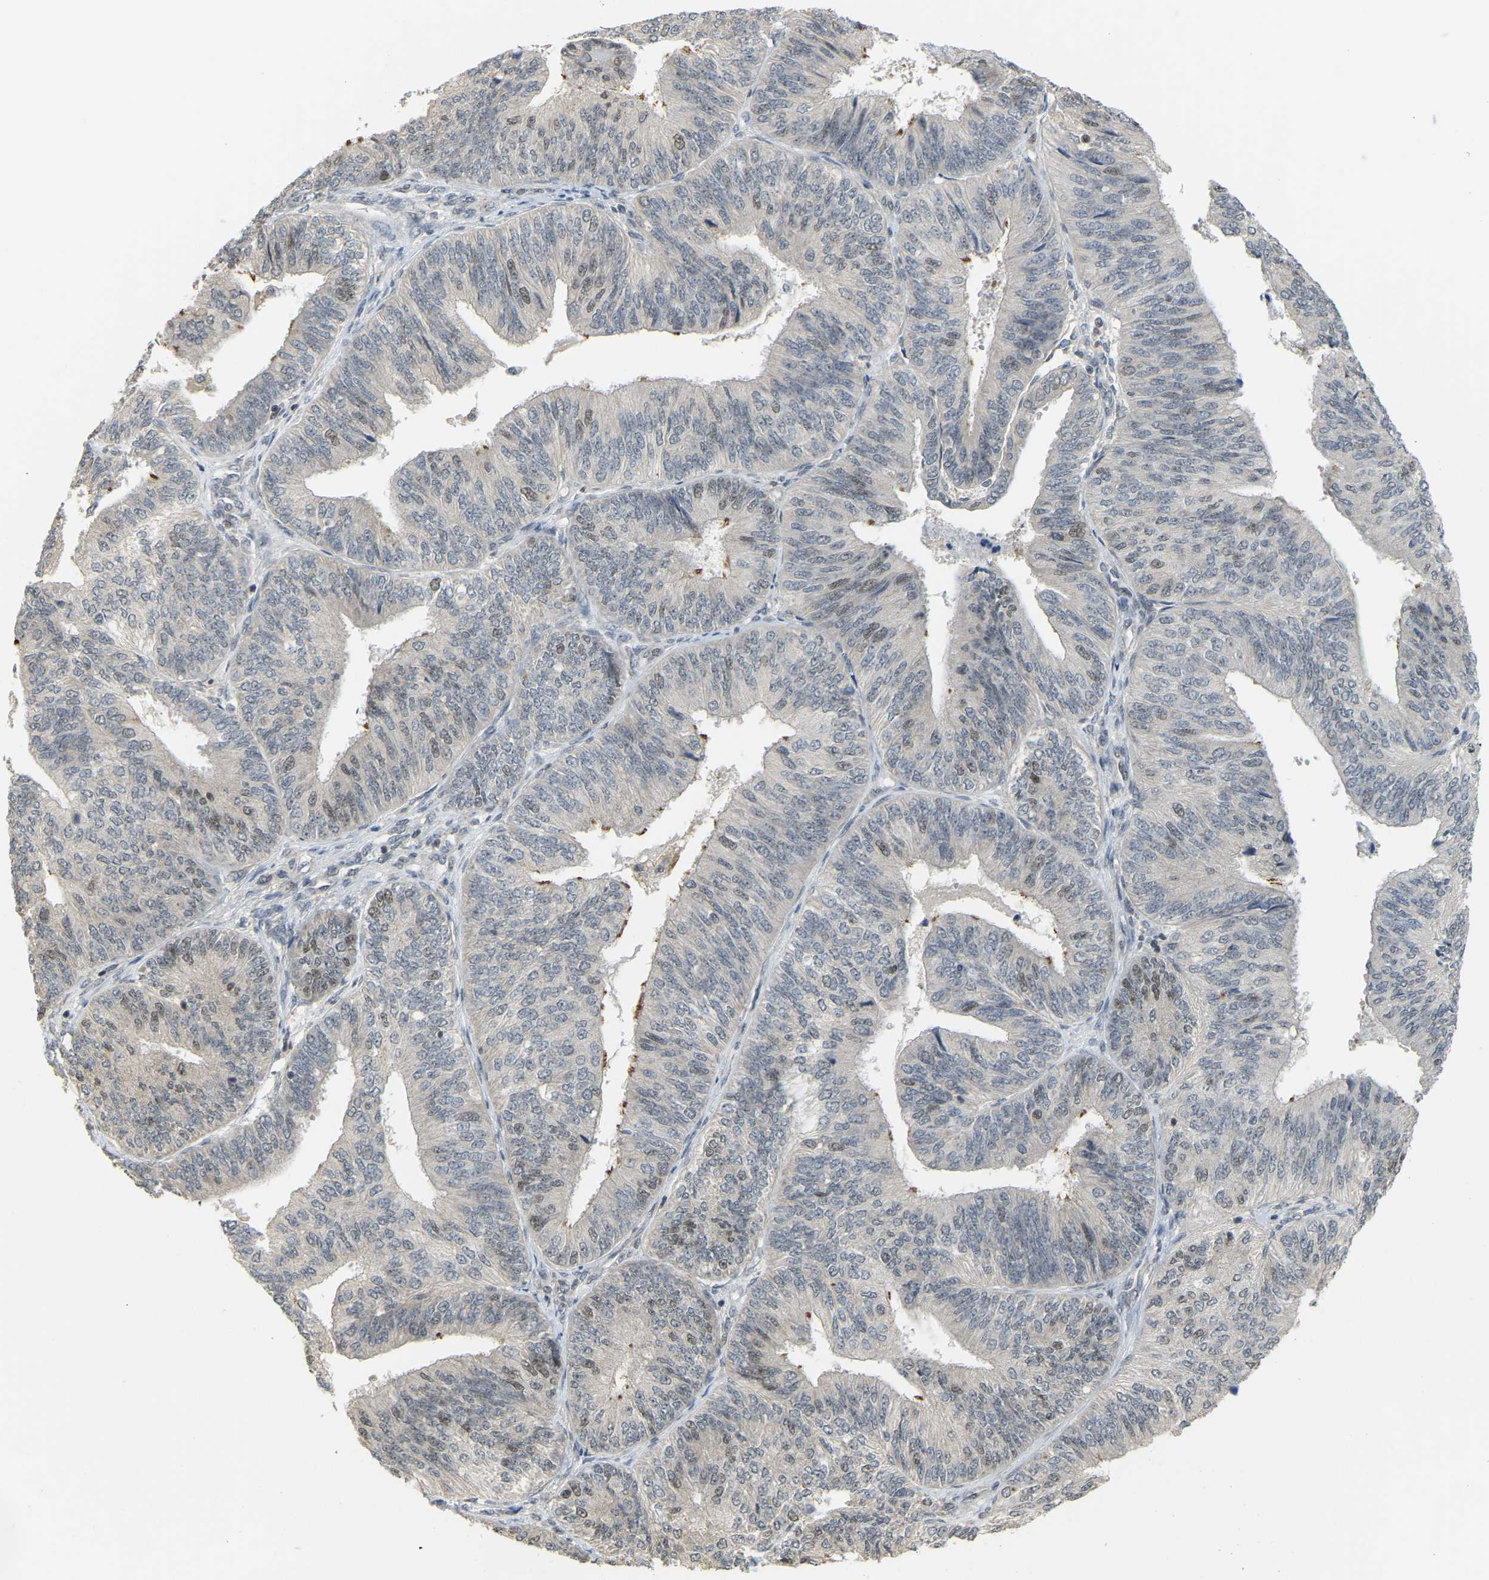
{"staining": {"intensity": "moderate", "quantity": "<25%", "location": "nuclear"}, "tissue": "endometrial cancer", "cell_type": "Tumor cells", "image_type": "cancer", "snomed": [{"axis": "morphology", "description": "Adenocarcinoma, NOS"}, {"axis": "topography", "description": "Endometrium"}], "caption": "Immunohistochemistry staining of endometrial cancer, which shows low levels of moderate nuclear positivity in about <25% of tumor cells indicating moderate nuclear protein staining. The staining was performed using DAB (3,3'-diaminobenzidine) (brown) for protein detection and nuclei were counterstained in hematoxylin (blue).", "gene": "BRF2", "patient": {"sex": "female", "age": 58}}